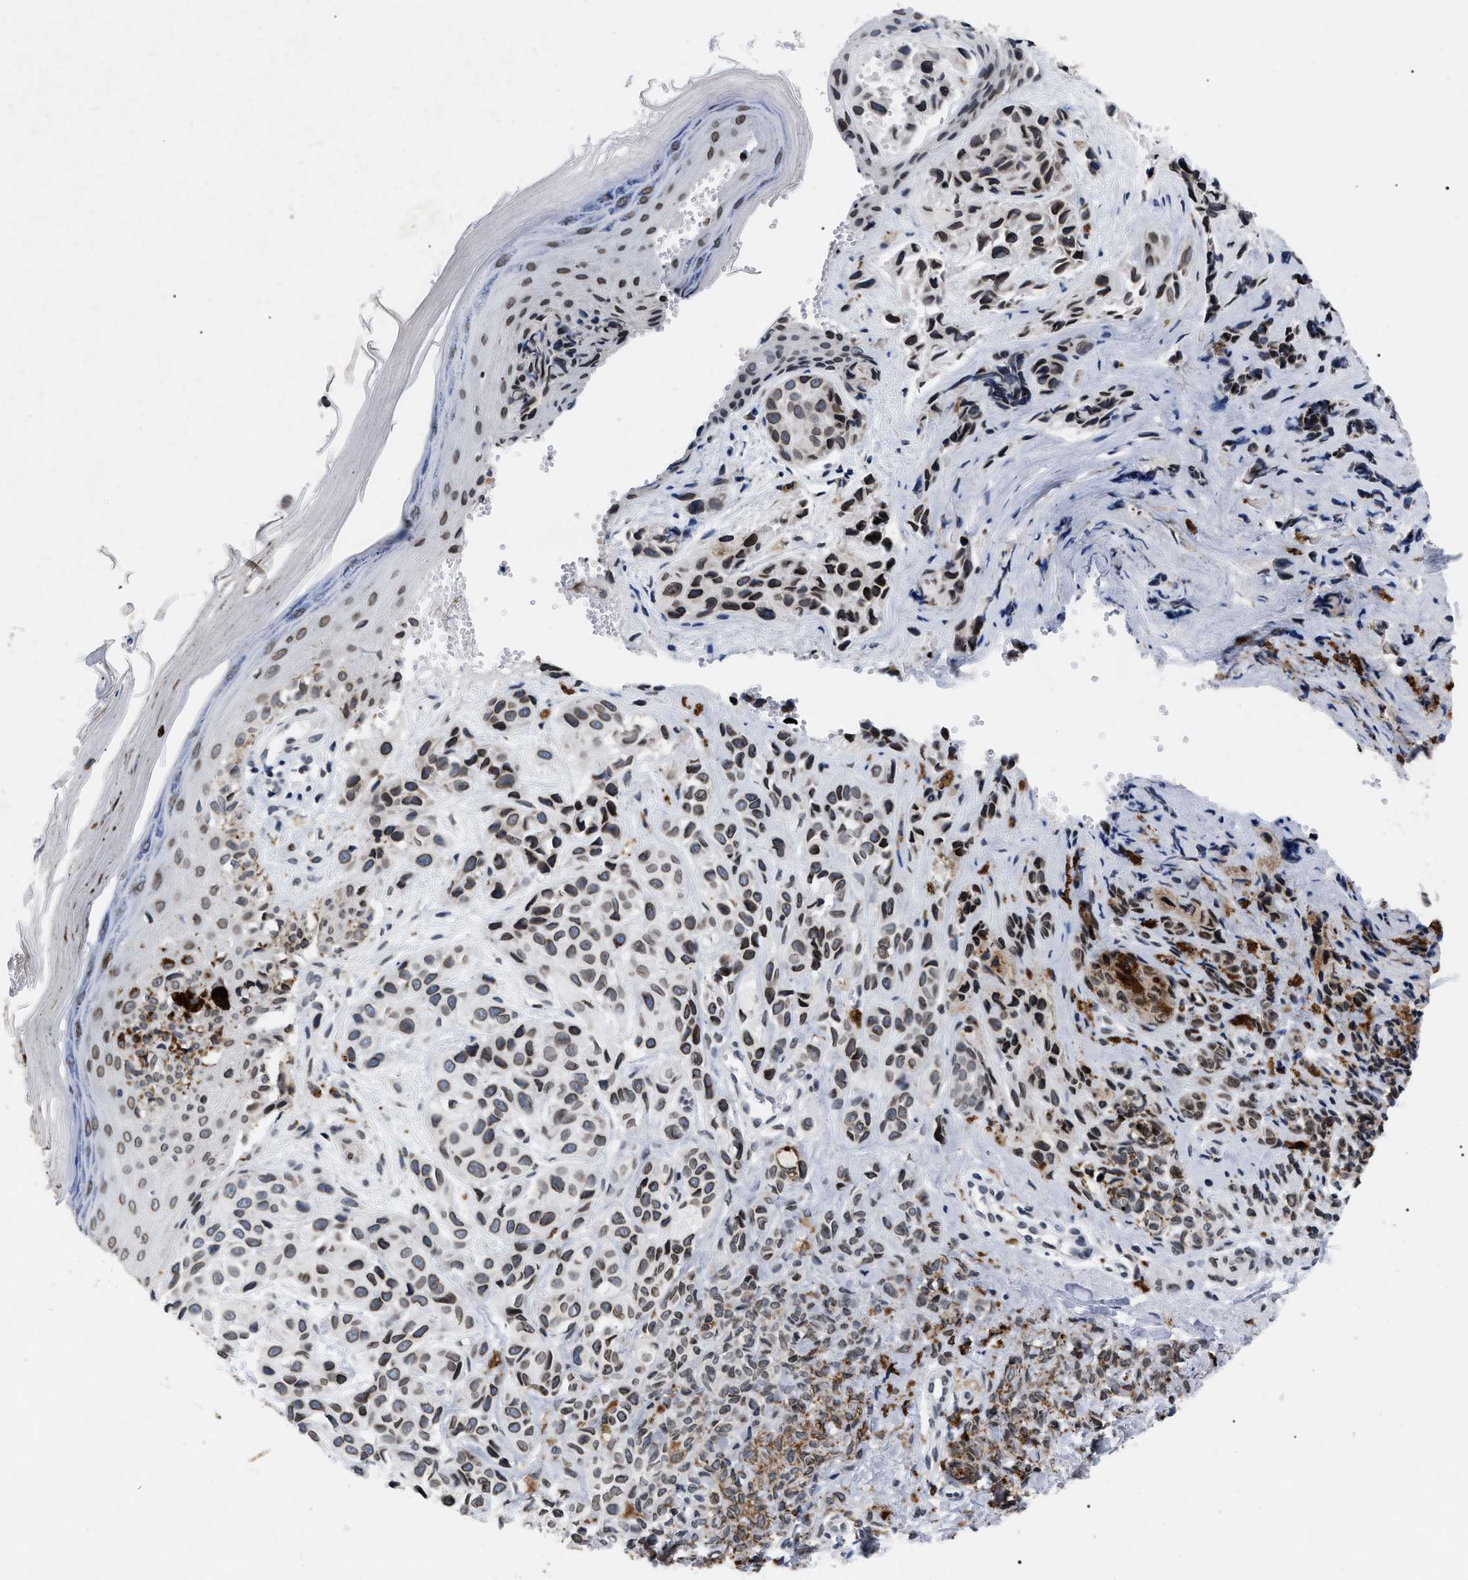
{"staining": {"intensity": "moderate", "quantity": ">75%", "location": "cytoplasmic/membranous,nuclear"}, "tissue": "melanoma", "cell_type": "Tumor cells", "image_type": "cancer", "snomed": [{"axis": "morphology", "description": "Malignant melanoma, NOS"}, {"axis": "topography", "description": "Skin"}], "caption": "This is a histology image of immunohistochemistry staining of malignant melanoma, which shows moderate staining in the cytoplasmic/membranous and nuclear of tumor cells.", "gene": "TPR", "patient": {"sex": "female", "age": 58}}